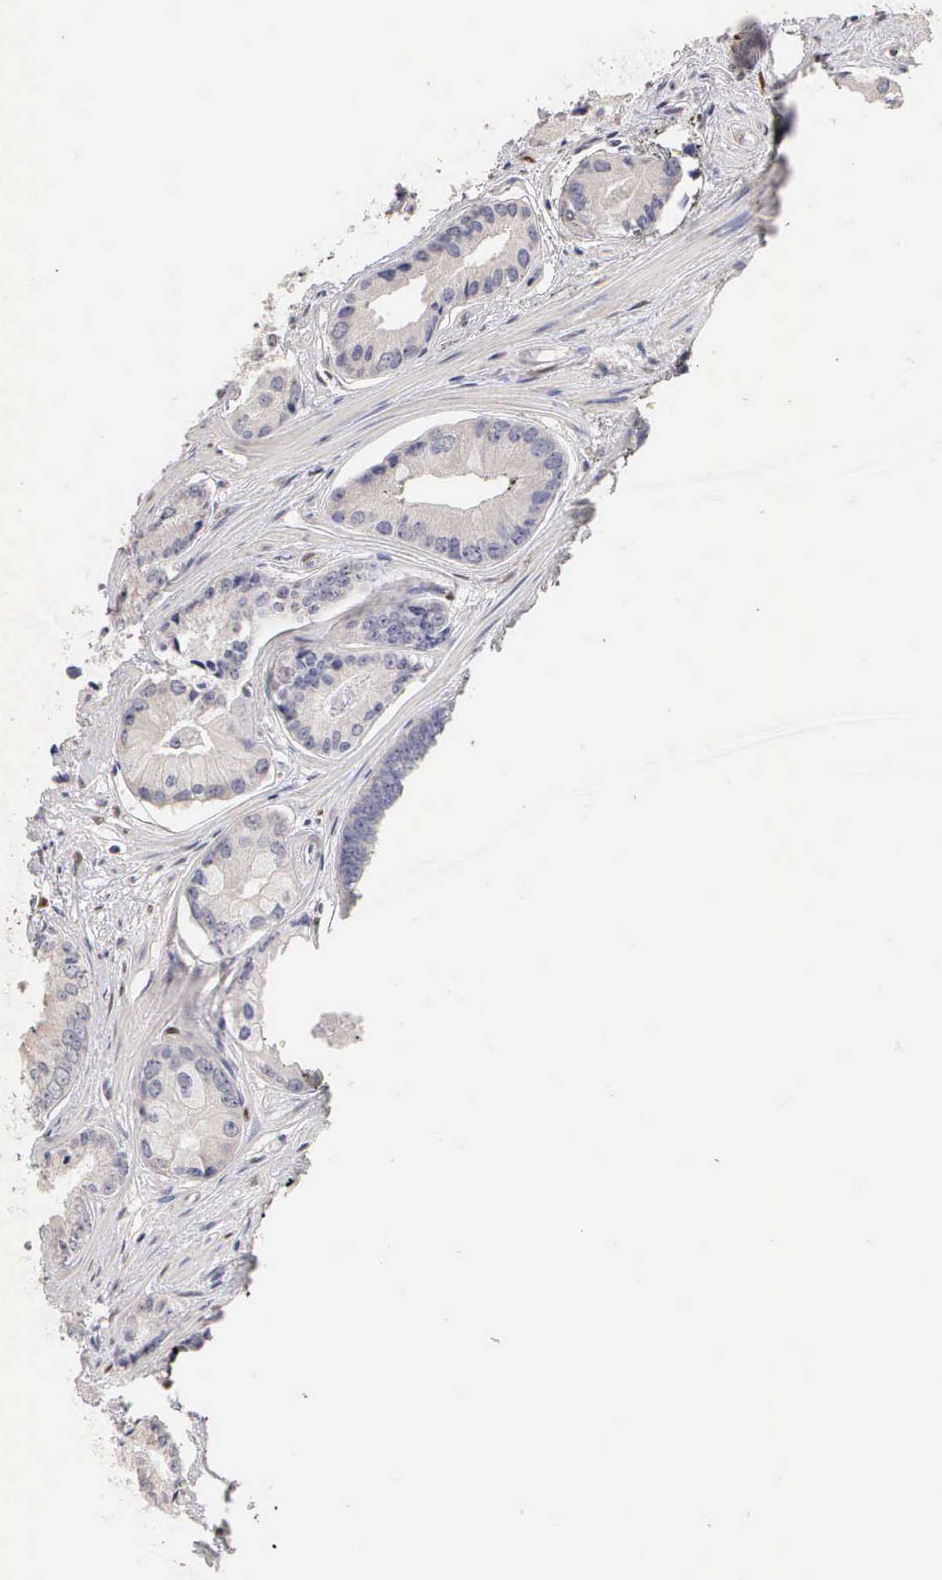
{"staining": {"intensity": "negative", "quantity": "none", "location": "none"}, "tissue": "prostate cancer", "cell_type": "Tumor cells", "image_type": "cancer", "snomed": [{"axis": "morphology", "description": "Adenocarcinoma, High grade"}, {"axis": "topography", "description": "Prostate"}], "caption": "Immunohistochemistry (IHC) of high-grade adenocarcinoma (prostate) reveals no positivity in tumor cells.", "gene": "ESR1", "patient": {"sex": "male", "age": 56}}